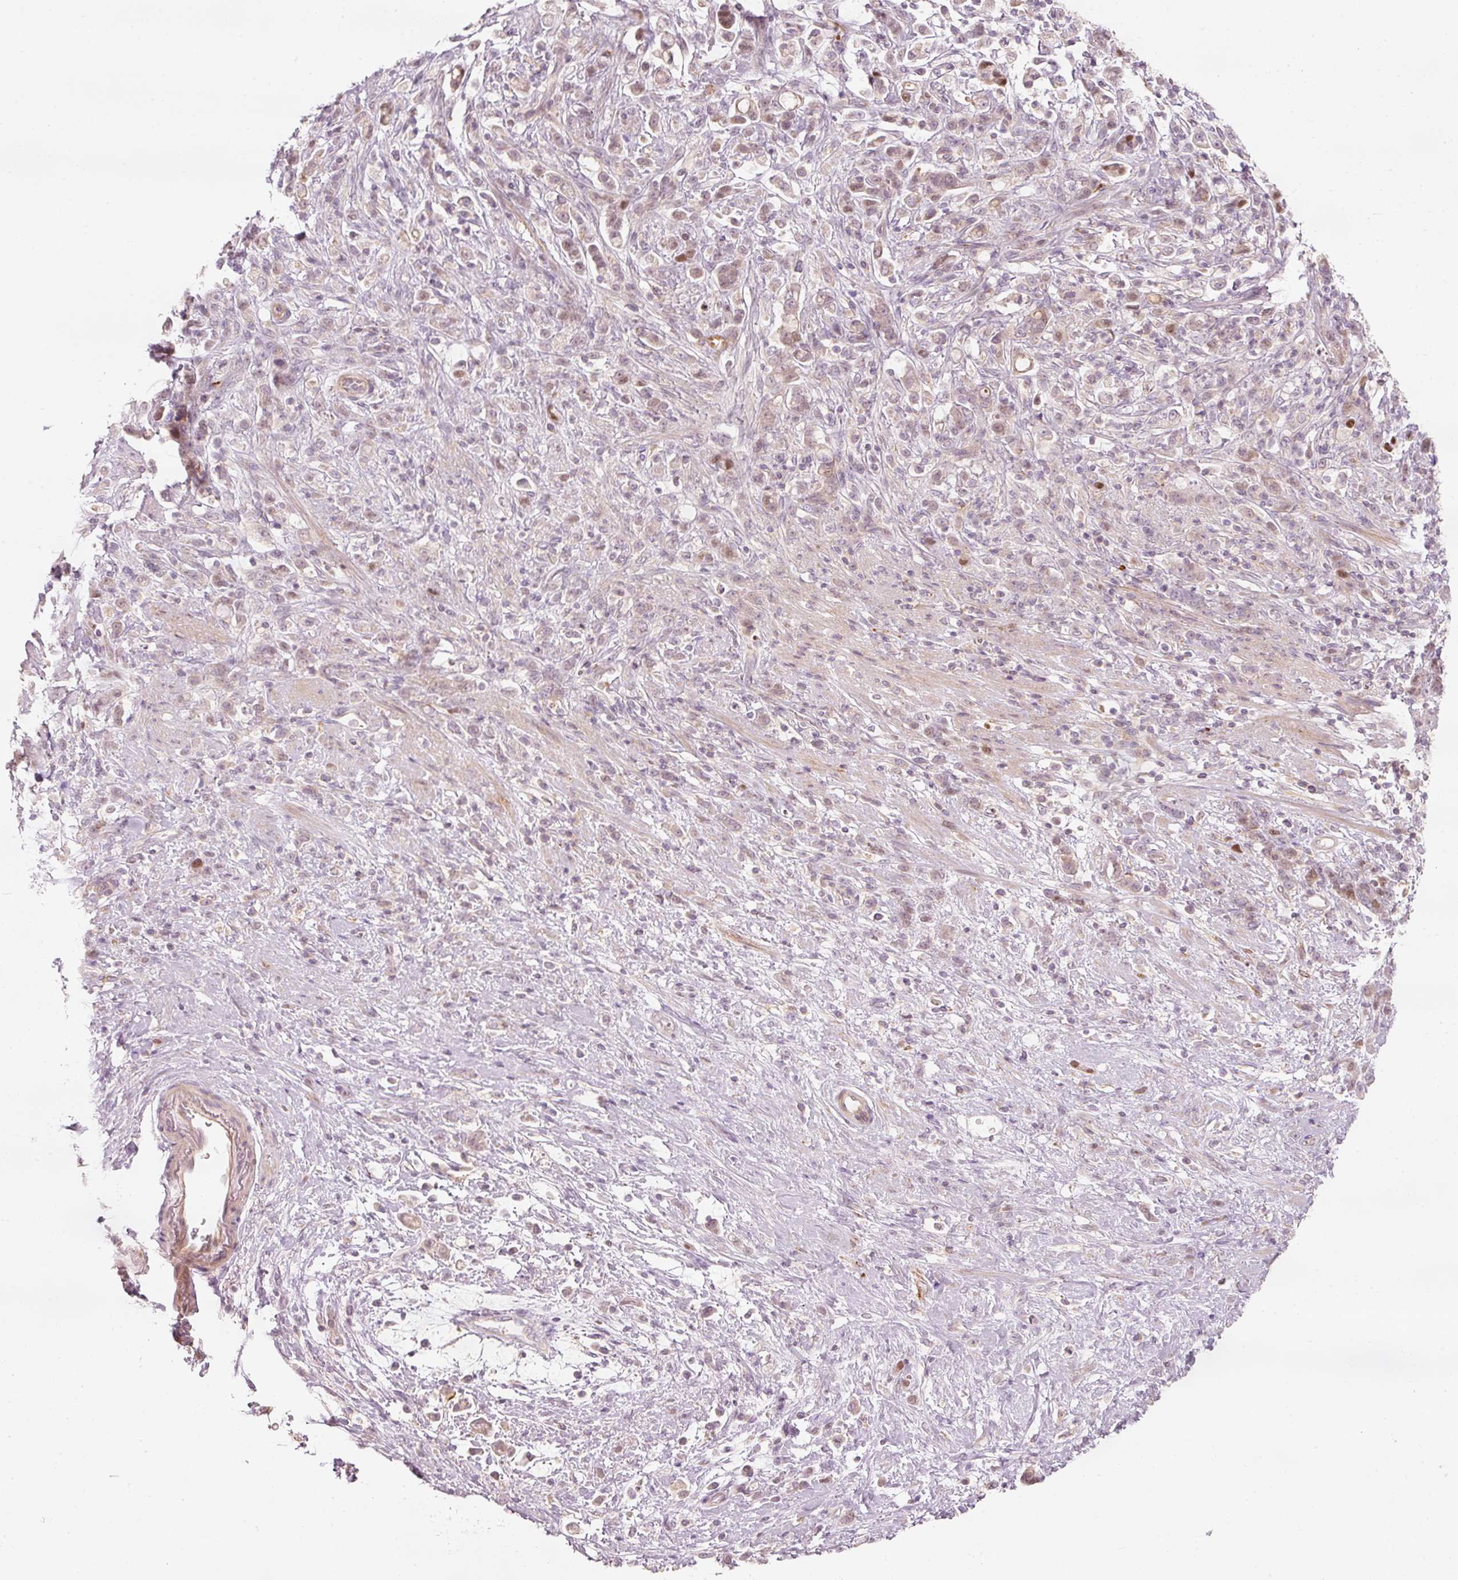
{"staining": {"intensity": "weak", "quantity": "<25%", "location": "nuclear"}, "tissue": "stomach cancer", "cell_type": "Tumor cells", "image_type": "cancer", "snomed": [{"axis": "morphology", "description": "Adenocarcinoma, NOS"}, {"axis": "topography", "description": "Stomach"}], "caption": "Immunohistochemistry (IHC) micrograph of human stomach cancer stained for a protein (brown), which exhibits no positivity in tumor cells.", "gene": "TREX2", "patient": {"sex": "female", "age": 60}}